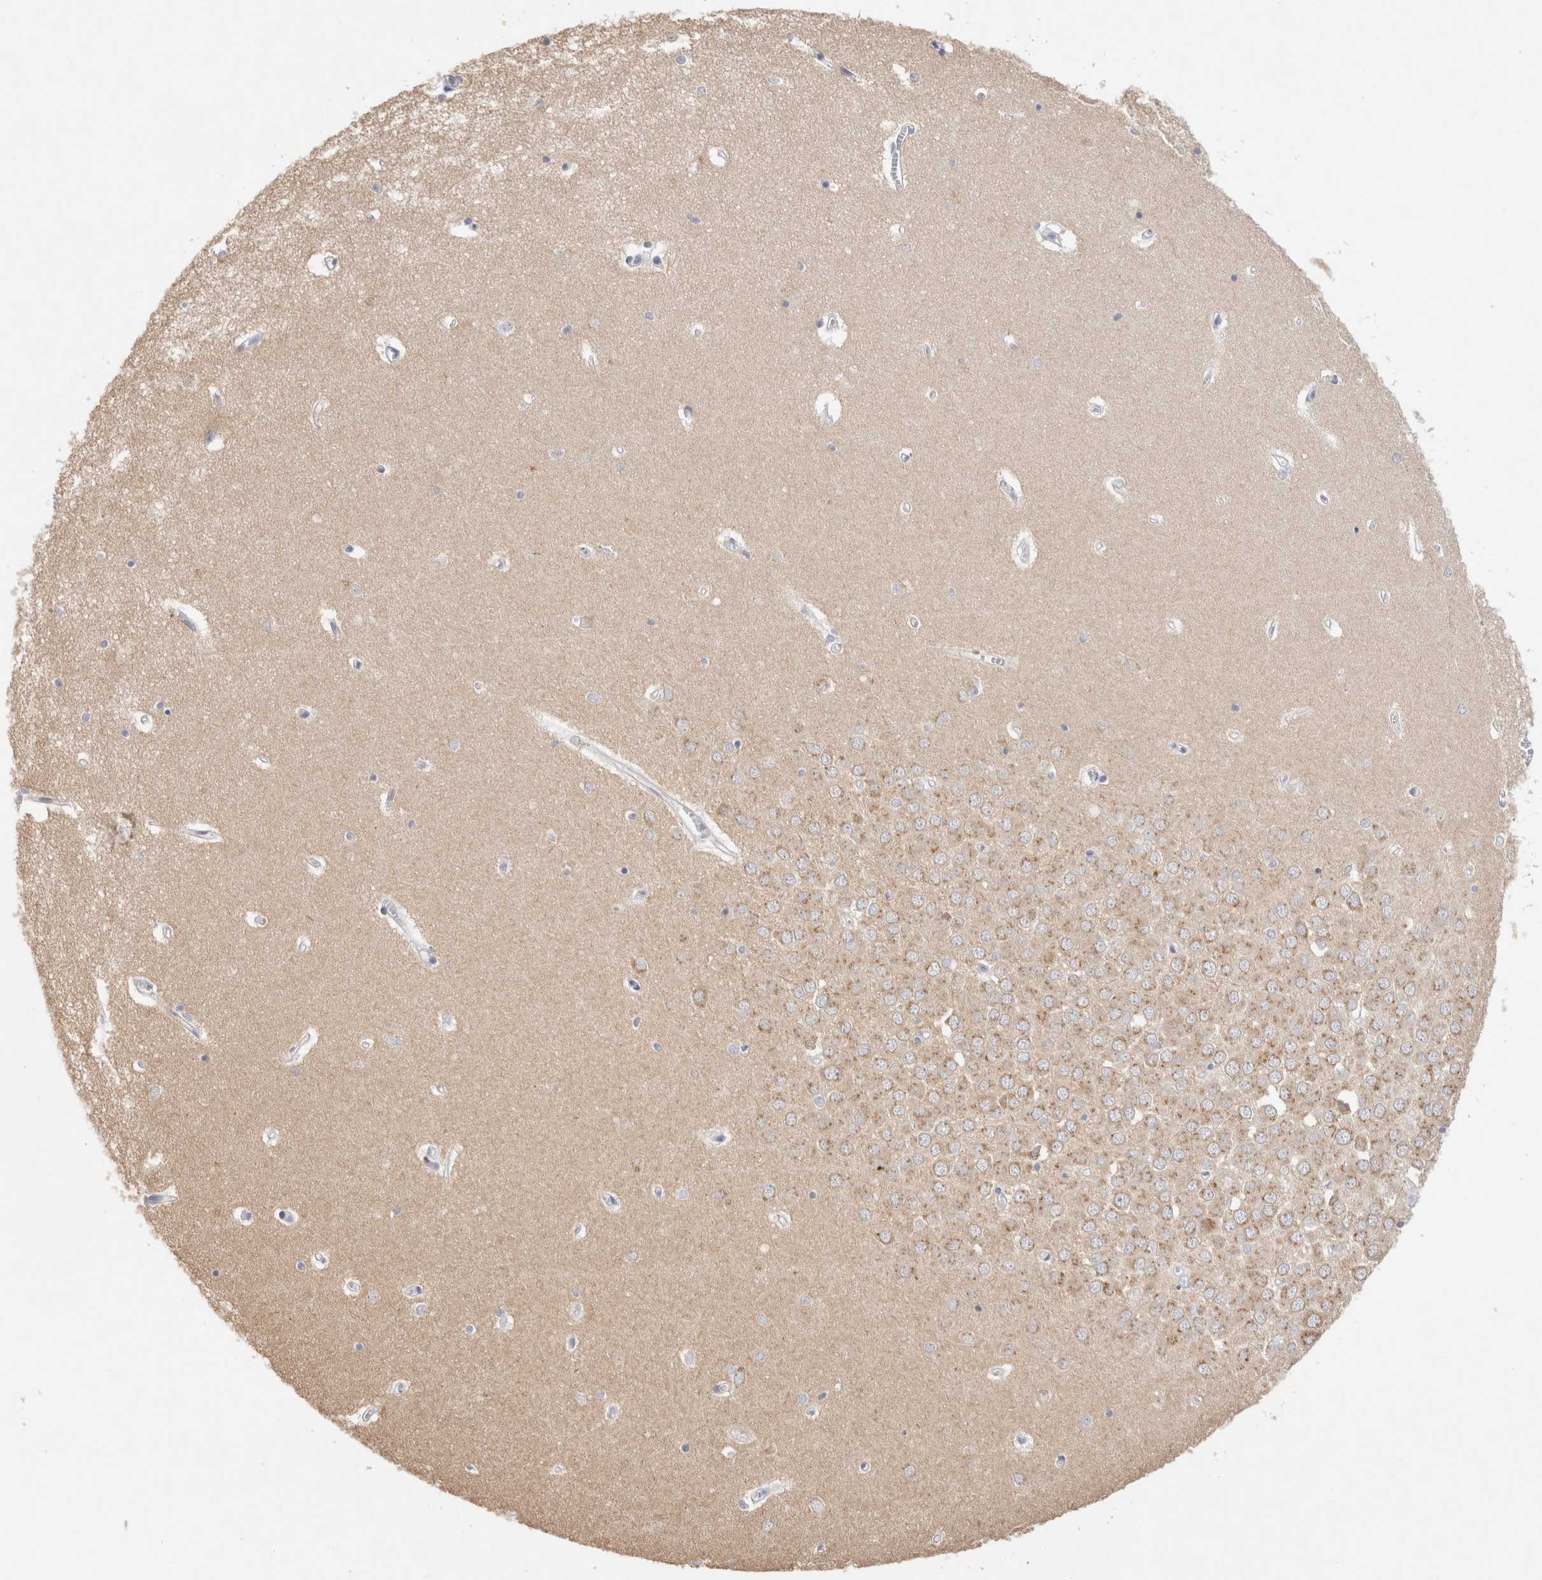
{"staining": {"intensity": "negative", "quantity": "none", "location": "none"}, "tissue": "hippocampus", "cell_type": "Glial cells", "image_type": "normal", "snomed": [{"axis": "morphology", "description": "Normal tissue, NOS"}, {"axis": "topography", "description": "Hippocampus"}], "caption": "This is a micrograph of IHC staining of unremarkable hippocampus, which shows no staining in glial cells. (DAB IHC, high magnification).", "gene": "GAS1", "patient": {"sex": "male", "age": 70}}